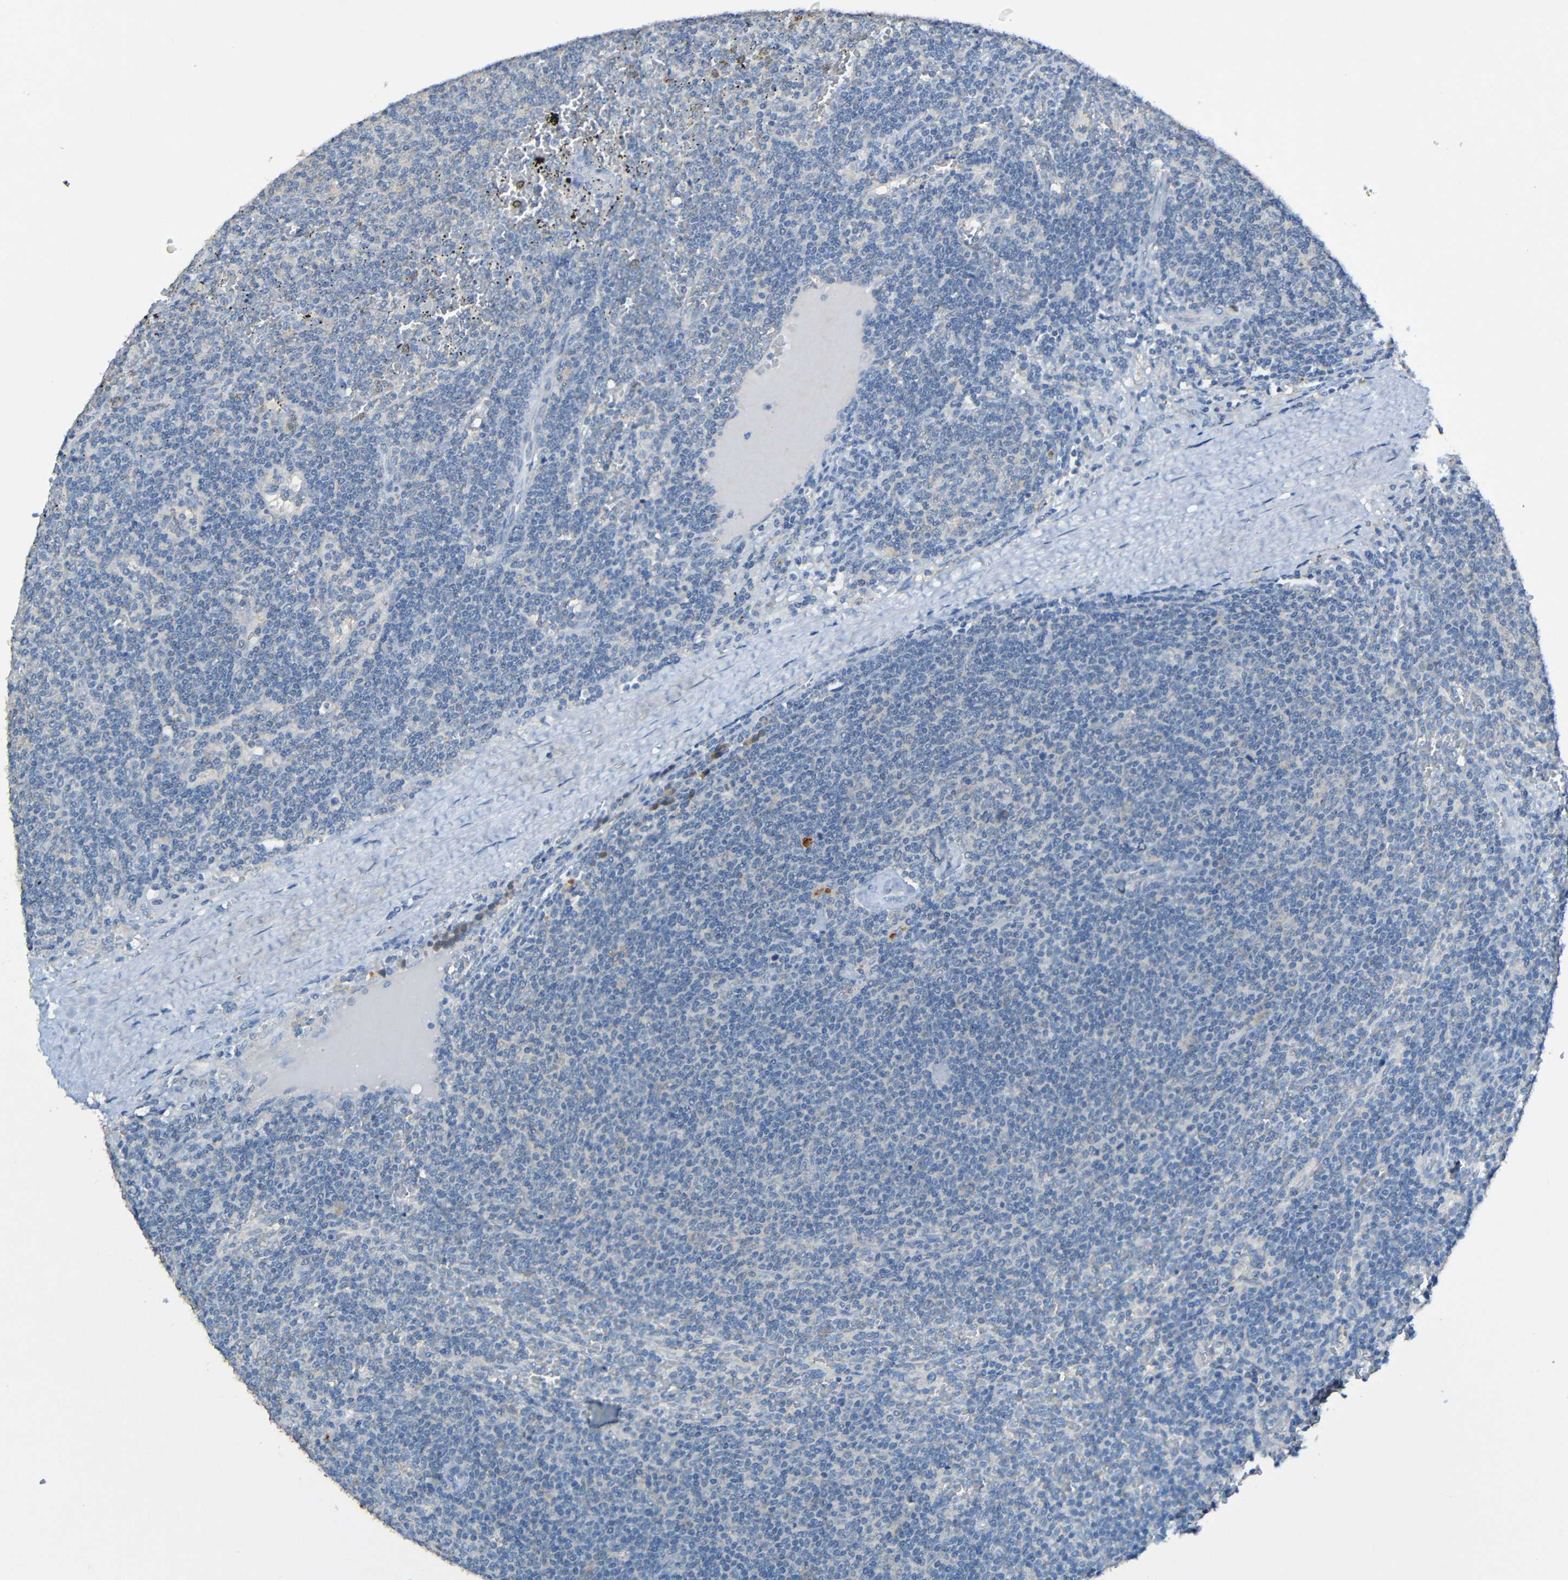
{"staining": {"intensity": "weak", "quantity": "<25%", "location": "cytoplasmic/membranous"}, "tissue": "lymphoma", "cell_type": "Tumor cells", "image_type": "cancer", "snomed": [{"axis": "morphology", "description": "Malignant lymphoma, non-Hodgkin's type, Low grade"}, {"axis": "topography", "description": "Spleen"}], "caption": "Immunohistochemistry micrograph of neoplastic tissue: malignant lymphoma, non-Hodgkin's type (low-grade) stained with DAB reveals no significant protein staining in tumor cells.", "gene": "LRRC70", "patient": {"sex": "female", "age": 50}}